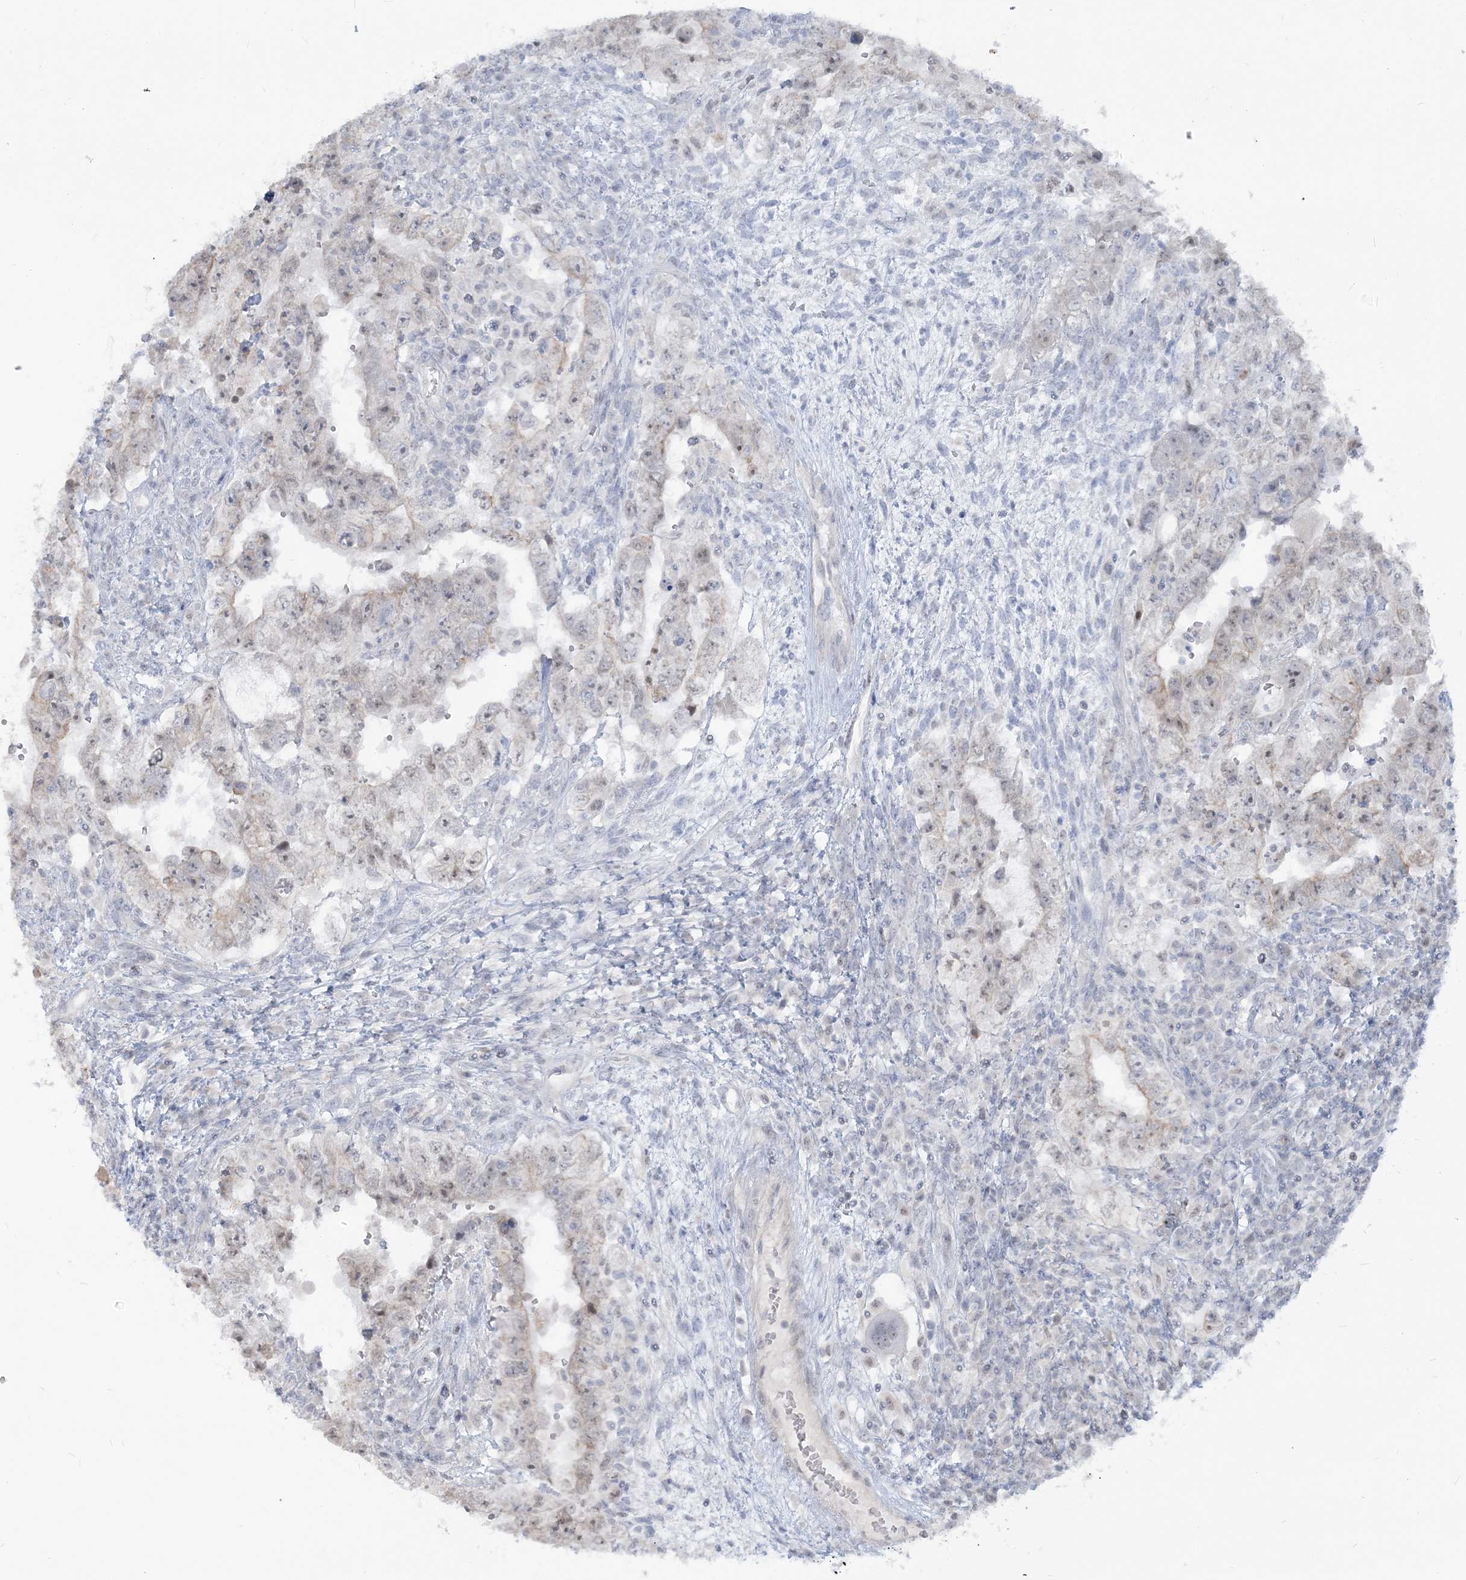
{"staining": {"intensity": "weak", "quantity": "<25%", "location": "nuclear"}, "tissue": "testis cancer", "cell_type": "Tumor cells", "image_type": "cancer", "snomed": [{"axis": "morphology", "description": "Carcinoma, Embryonal, NOS"}, {"axis": "topography", "description": "Testis"}], "caption": "DAB immunohistochemical staining of human testis cancer demonstrates no significant staining in tumor cells.", "gene": "SDAD1", "patient": {"sex": "male", "age": 26}}